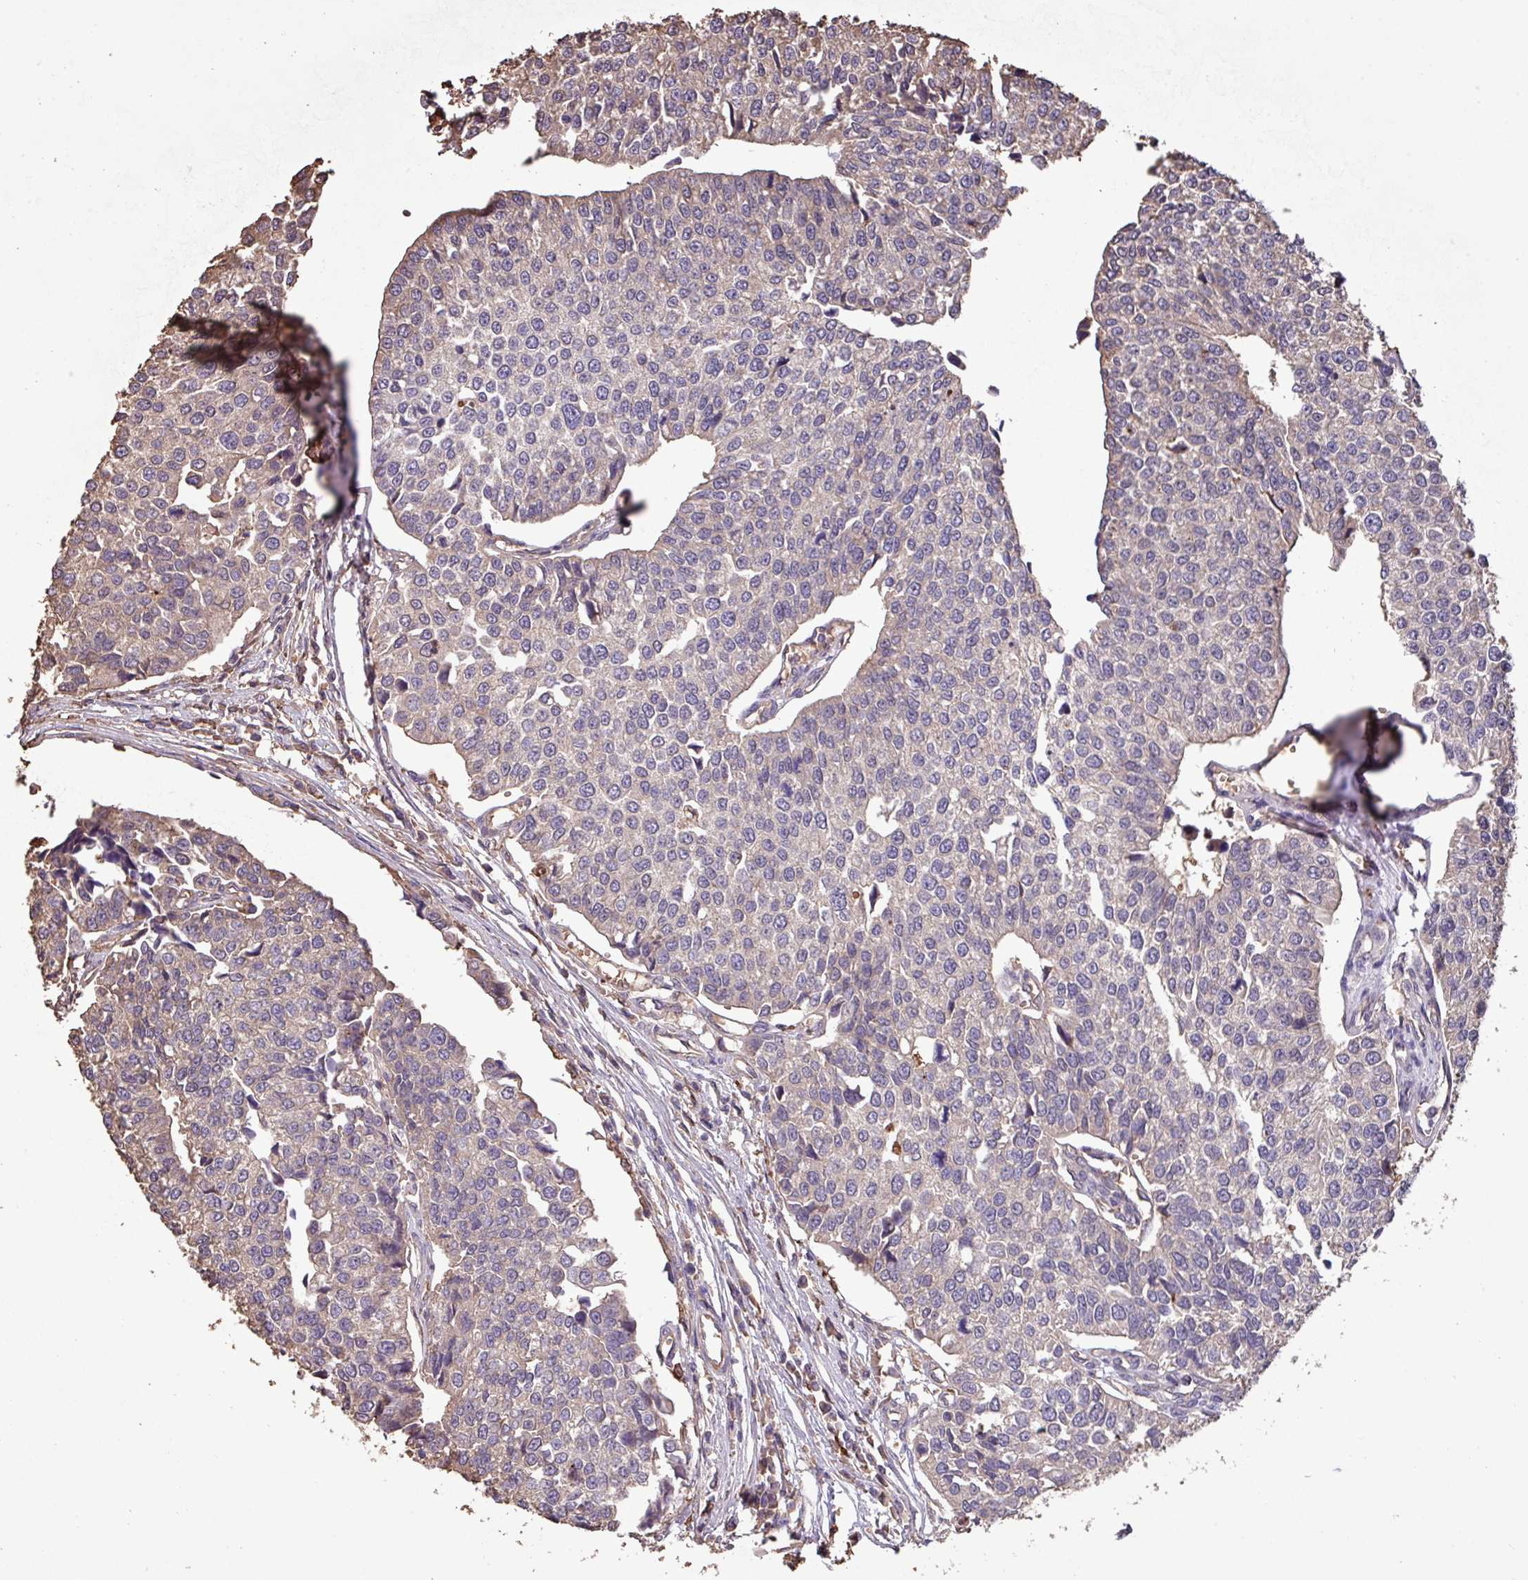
{"staining": {"intensity": "weak", "quantity": "25%-75%", "location": "cytoplasmic/membranous"}, "tissue": "urothelial cancer", "cell_type": "Tumor cells", "image_type": "cancer", "snomed": [{"axis": "morphology", "description": "Urothelial carcinoma, Low grade"}, {"axis": "topography", "description": "Urinary bladder"}], "caption": "Urothelial cancer stained with a brown dye displays weak cytoplasmic/membranous positive staining in about 25%-75% of tumor cells.", "gene": "CAMK2B", "patient": {"sex": "female", "age": 78}}